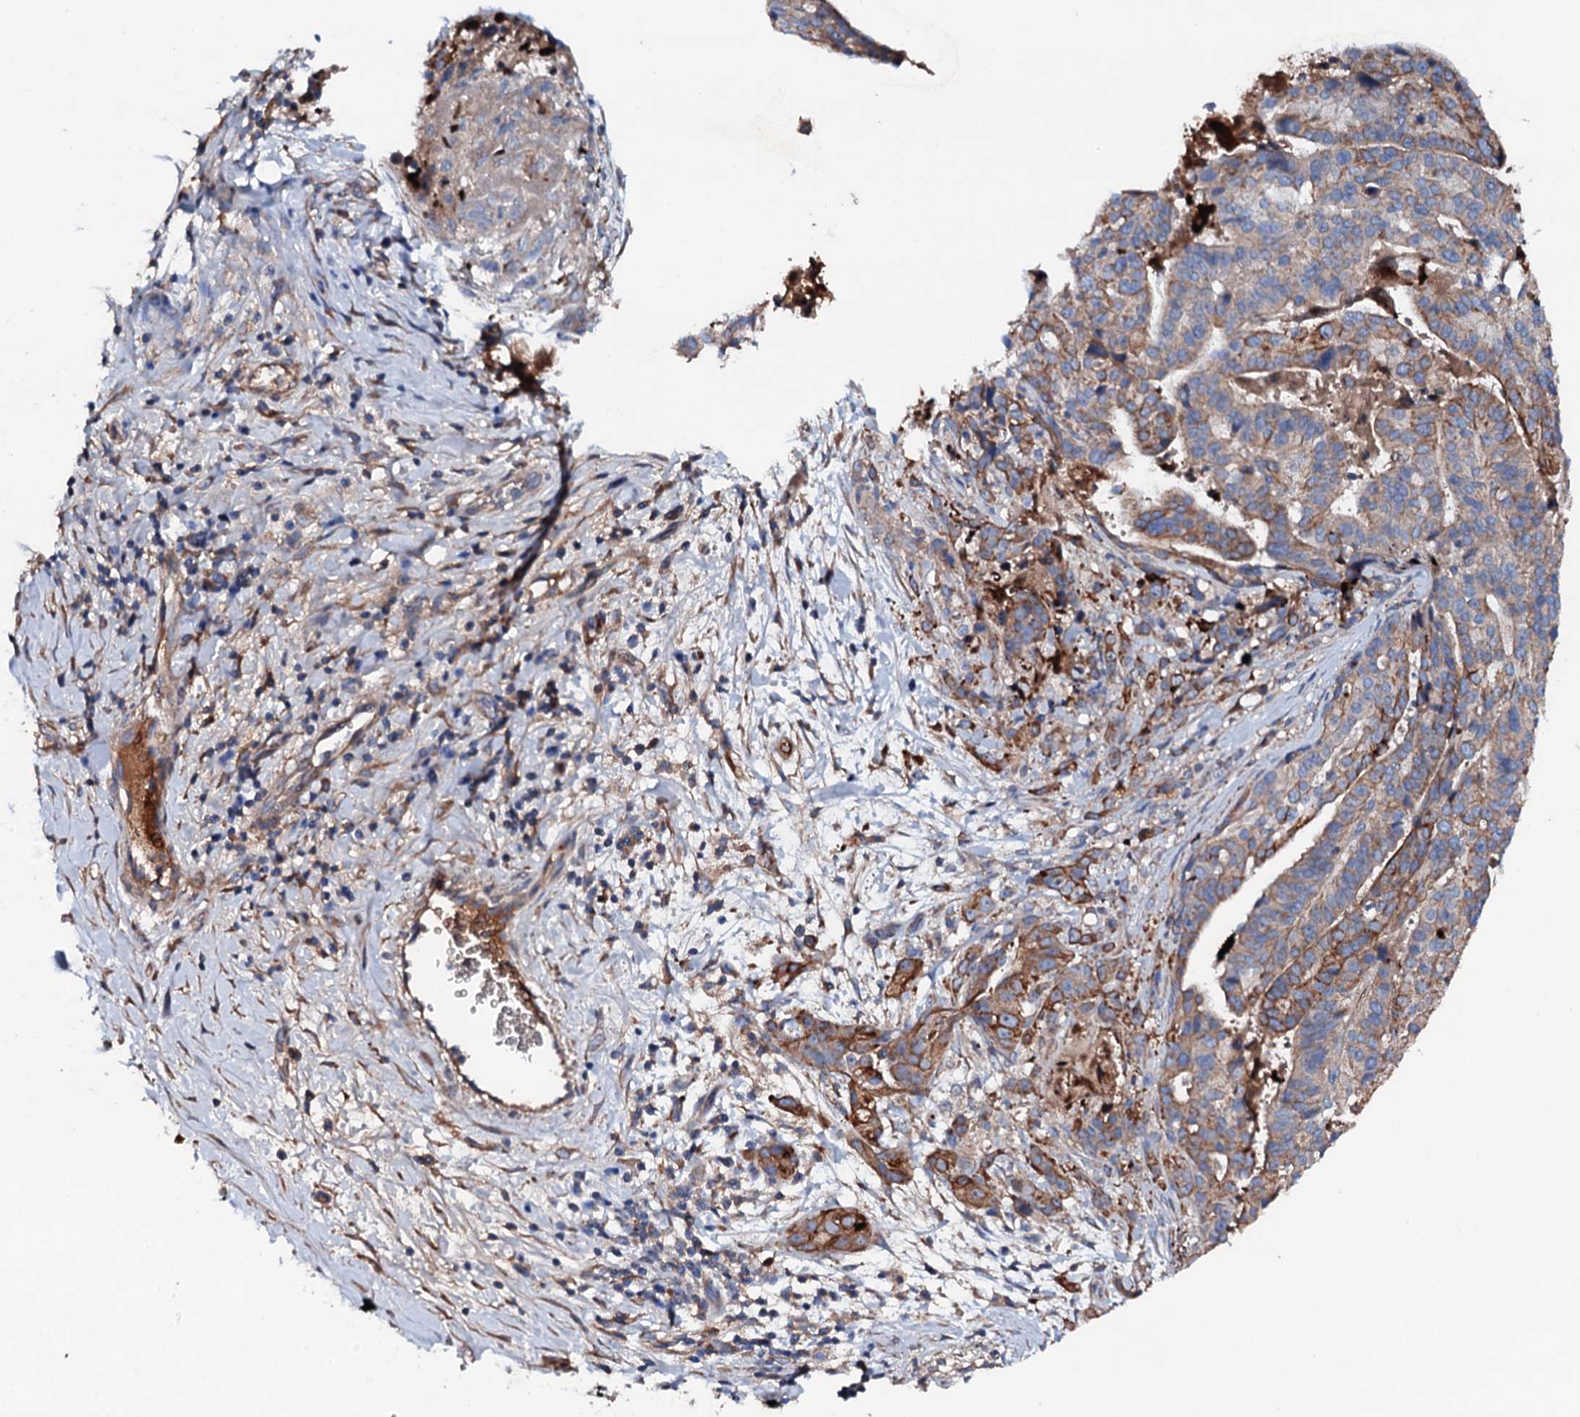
{"staining": {"intensity": "moderate", "quantity": "25%-75%", "location": "cytoplasmic/membranous"}, "tissue": "stomach cancer", "cell_type": "Tumor cells", "image_type": "cancer", "snomed": [{"axis": "morphology", "description": "Adenocarcinoma, NOS"}, {"axis": "topography", "description": "Stomach"}], "caption": "Protein expression analysis of human stomach cancer (adenocarcinoma) reveals moderate cytoplasmic/membranous positivity in about 25%-75% of tumor cells. (brown staining indicates protein expression, while blue staining denotes nuclei).", "gene": "NEK1", "patient": {"sex": "male", "age": 48}}